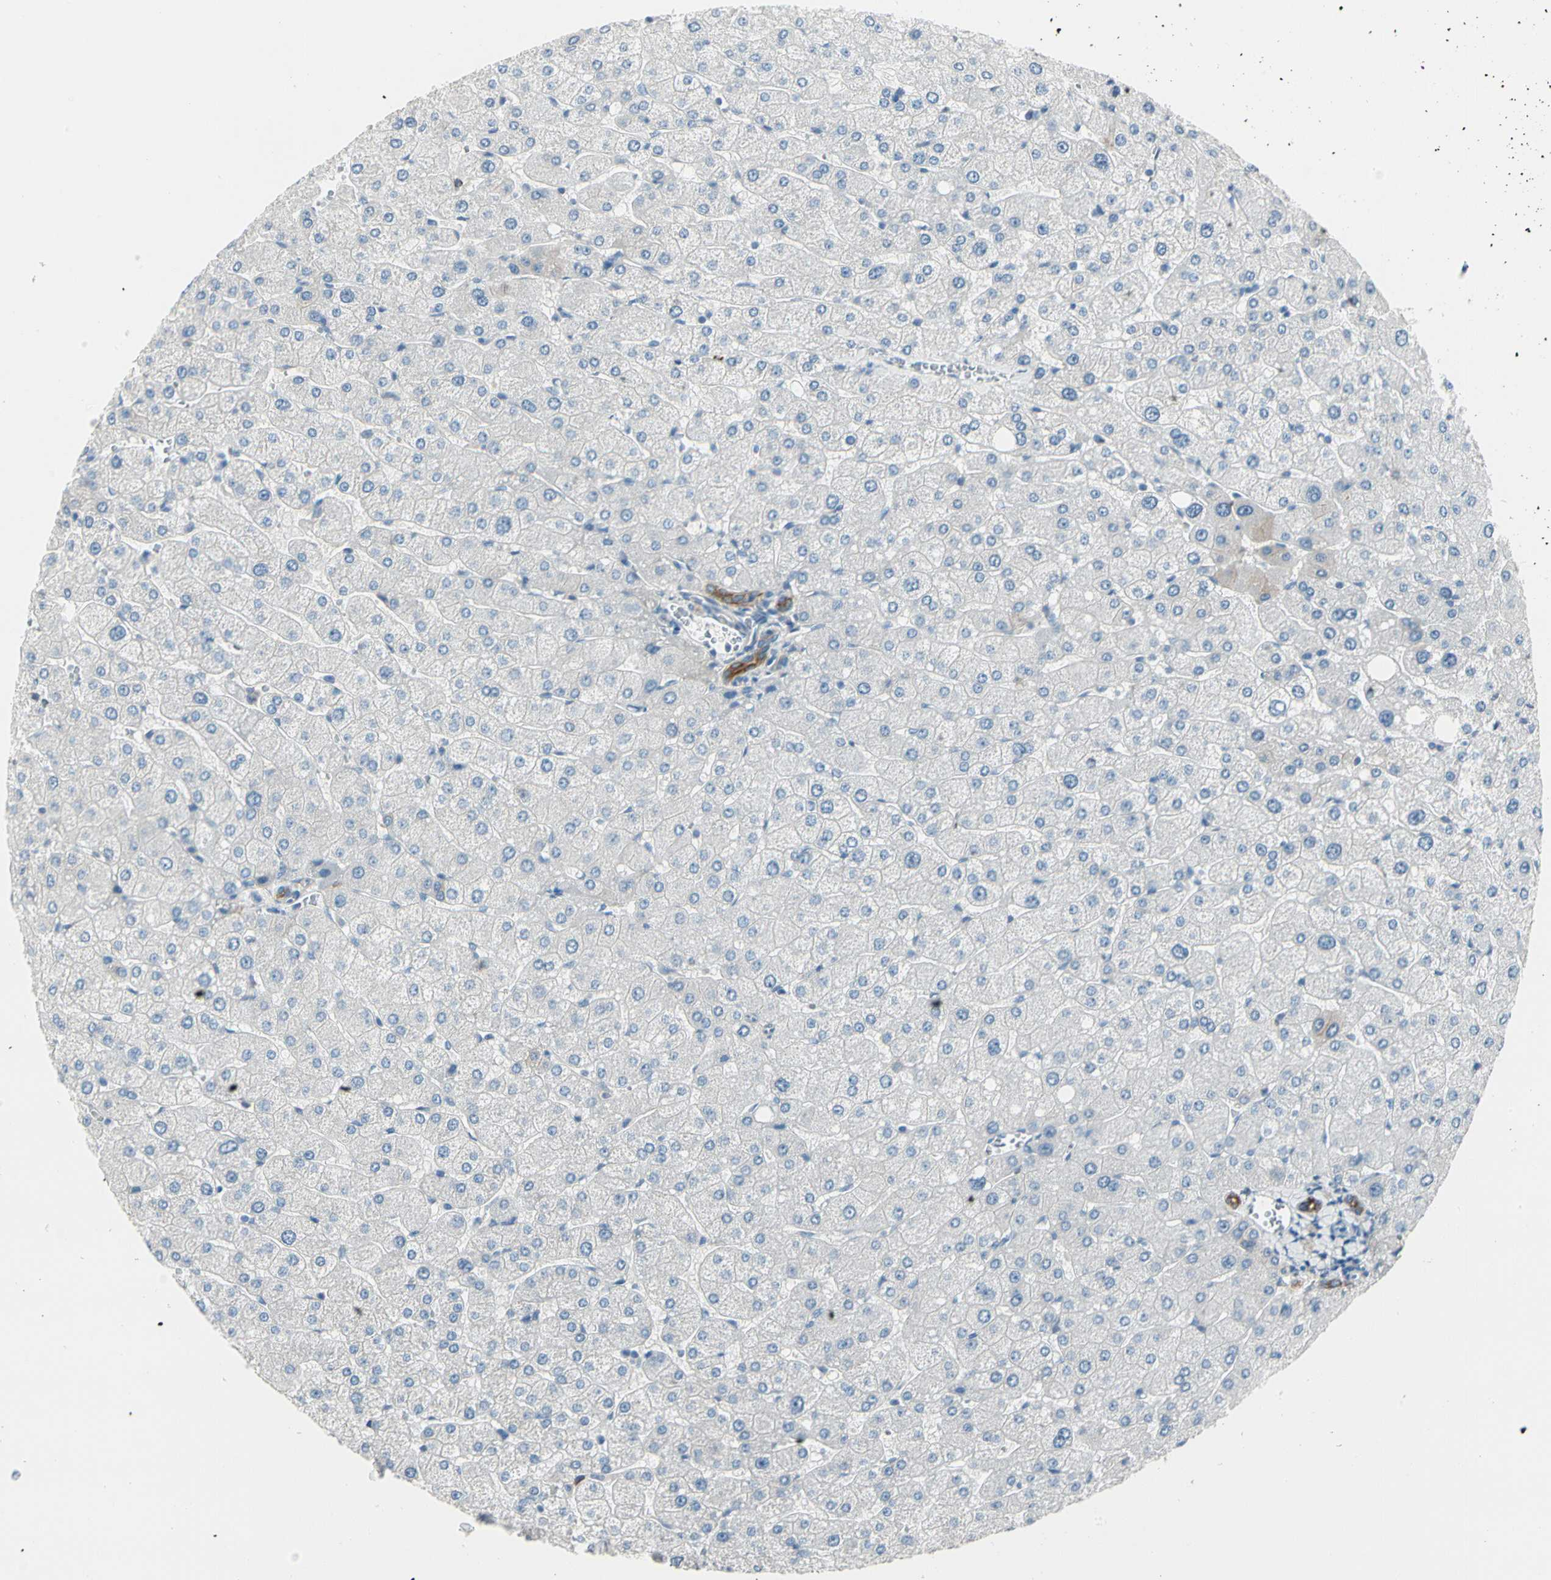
{"staining": {"intensity": "strong", "quantity": ">75%", "location": "cytoplasmic/membranous"}, "tissue": "liver", "cell_type": "Cholangiocytes", "image_type": "normal", "snomed": [{"axis": "morphology", "description": "Normal tissue, NOS"}, {"axis": "topography", "description": "Liver"}], "caption": "IHC of benign human liver shows high levels of strong cytoplasmic/membranous positivity in approximately >75% of cholangiocytes. Using DAB (brown) and hematoxylin (blue) stains, captured at high magnification using brightfield microscopy.", "gene": "DUSP12", "patient": {"sex": "male", "age": 55}}